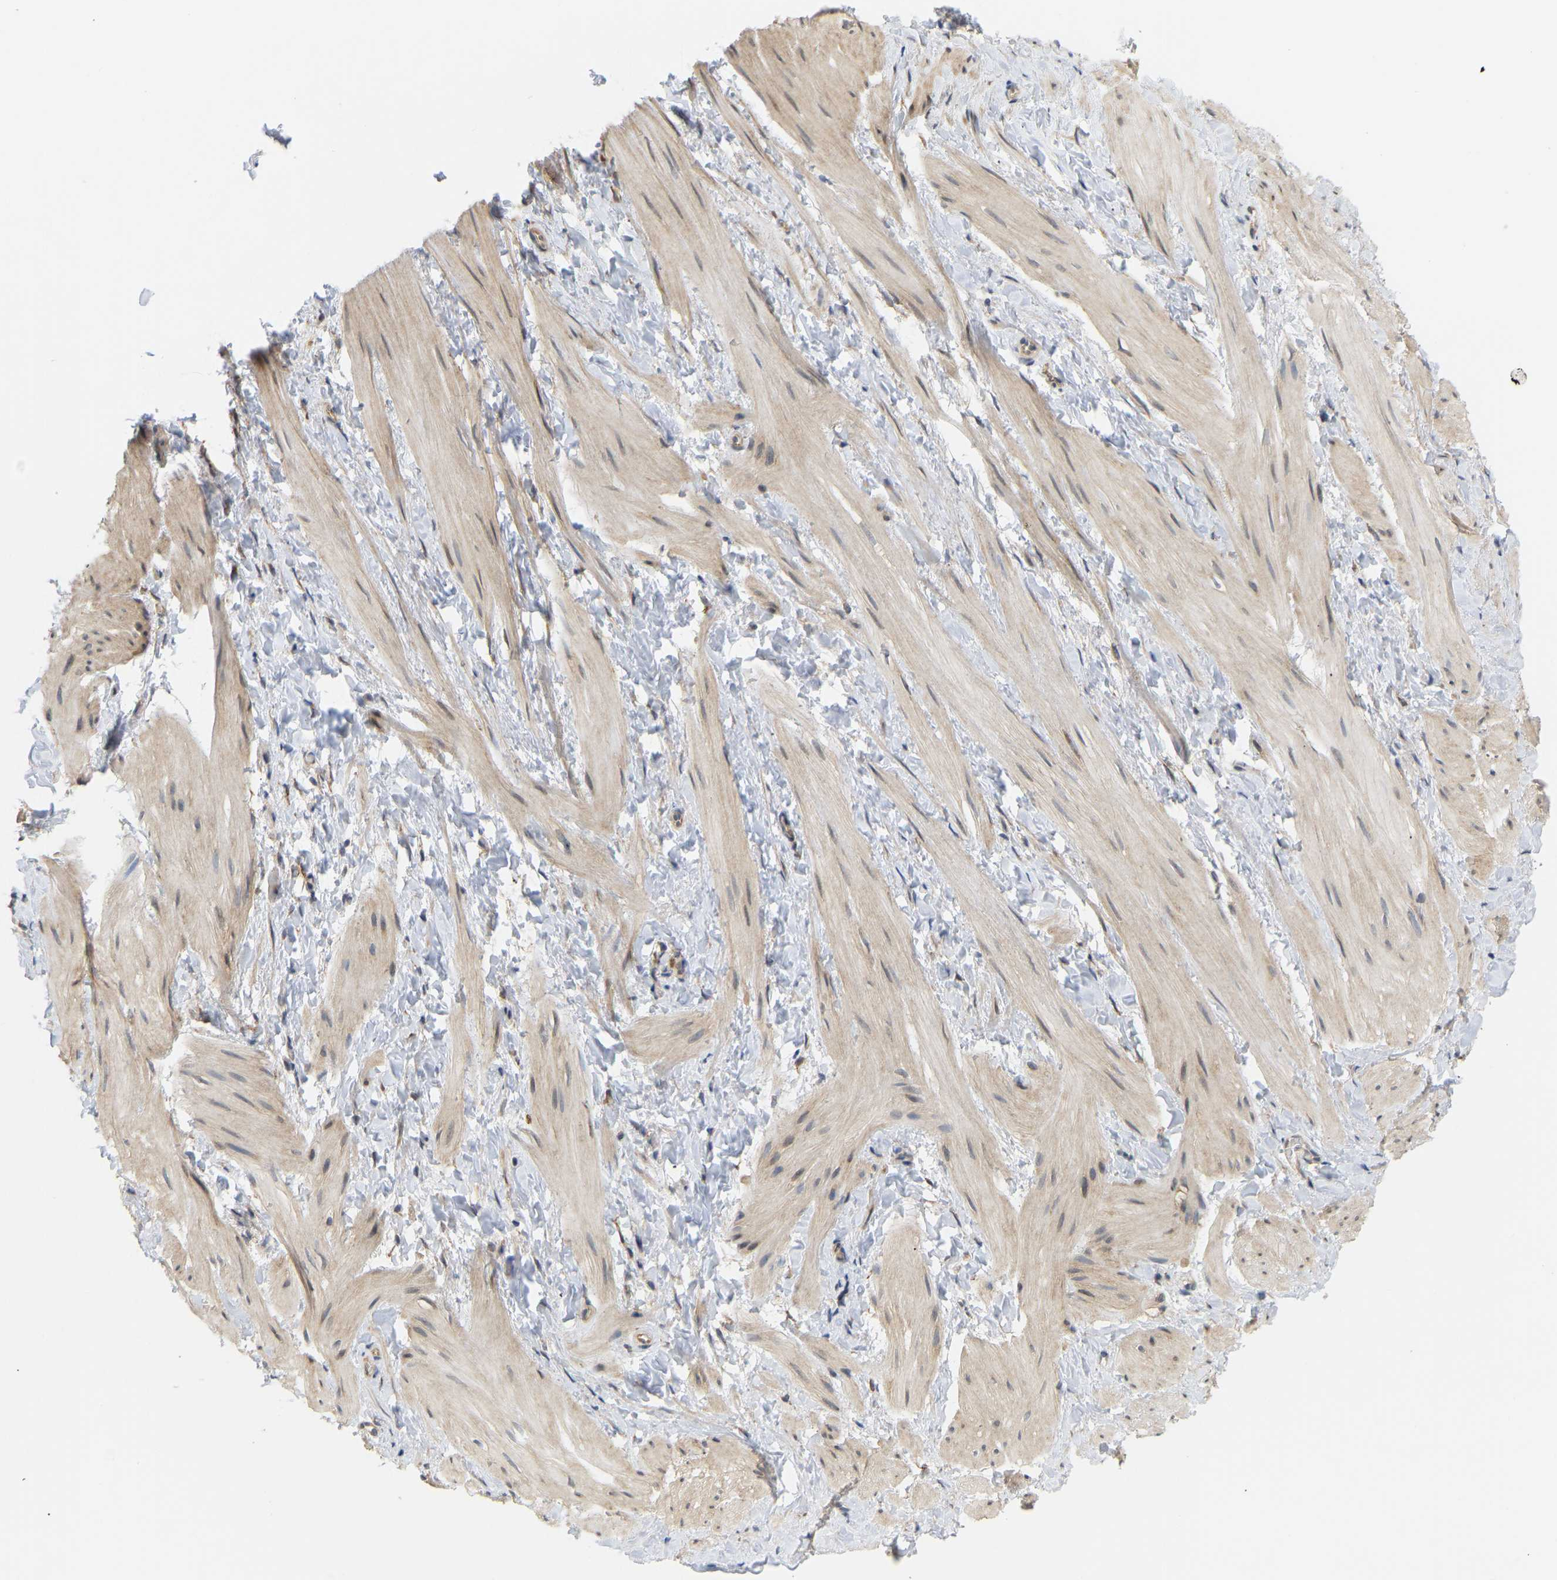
{"staining": {"intensity": "weak", "quantity": "25%-75%", "location": "cytoplasmic/membranous"}, "tissue": "smooth muscle", "cell_type": "Smooth muscle cells", "image_type": "normal", "snomed": [{"axis": "morphology", "description": "Normal tissue, NOS"}, {"axis": "topography", "description": "Smooth muscle"}], "caption": "Benign smooth muscle was stained to show a protein in brown. There is low levels of weak cytoplasmic/membranous positivity in about 25%-75% of smooth muscle cells.", "gene": "BEND3", "patient": {"sex": "male", "age": 16}}